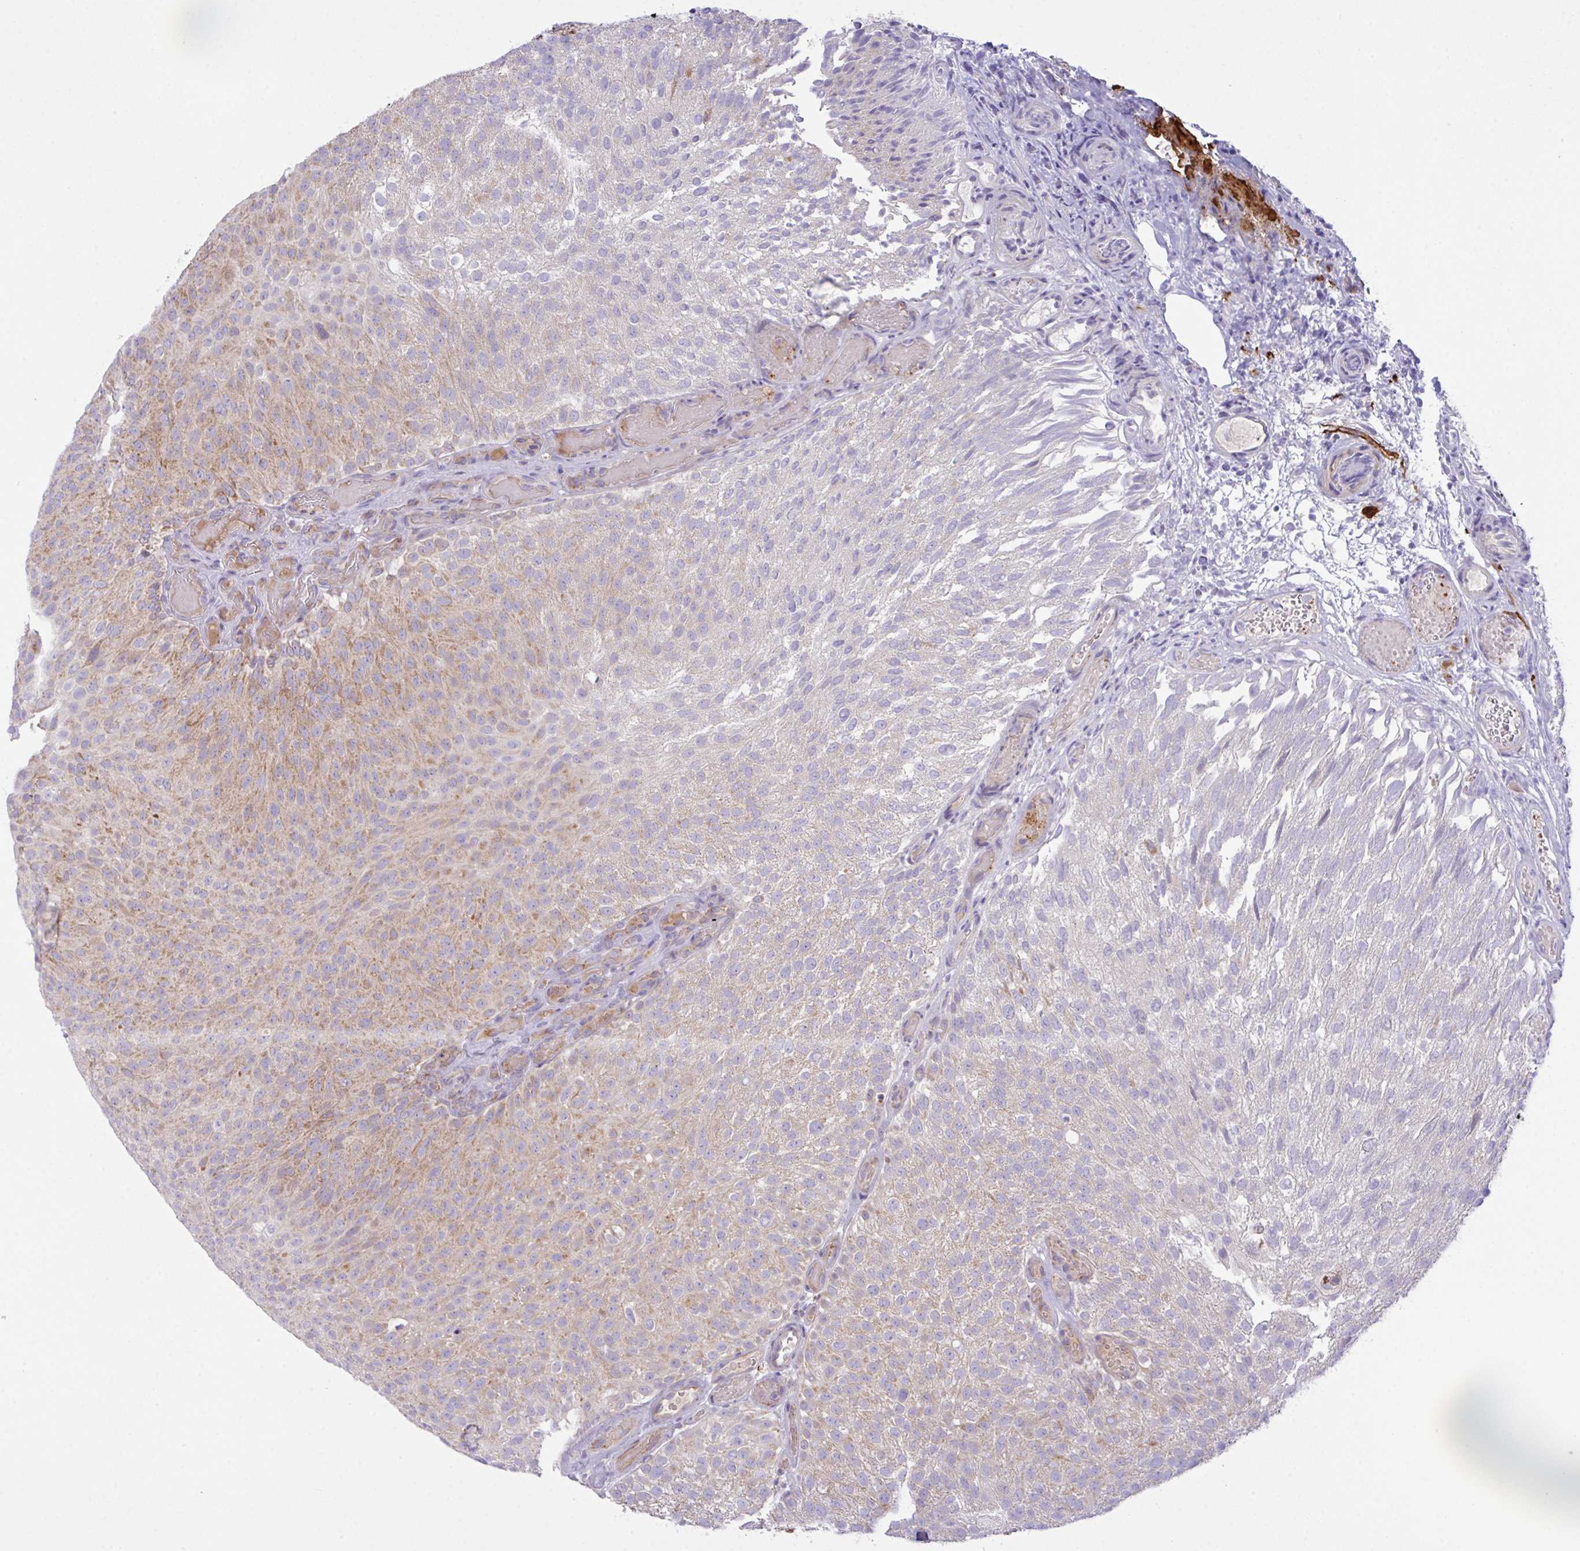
{"staining": {"intensity": "weak", "quantity": "25%-75%", "location": "cytoplasmic/membranous"}, "tissue": "urothelial cancer", "cell_type": "Tumor cells", "image_type": "cancer", "snomed": [{"axis": "morphology", "description": "Urothelial carcinoma, Low grade"}, {"axis": "topography", "description": "Urinary bladder"}], "caption": "Tumor cells show low levels of weak cytoplasmic/membranous staining in about 25%-75% of cells in human urothelial cancer.", "gene": "CHDH", "patient": {"sex": "male", "age": 78}}